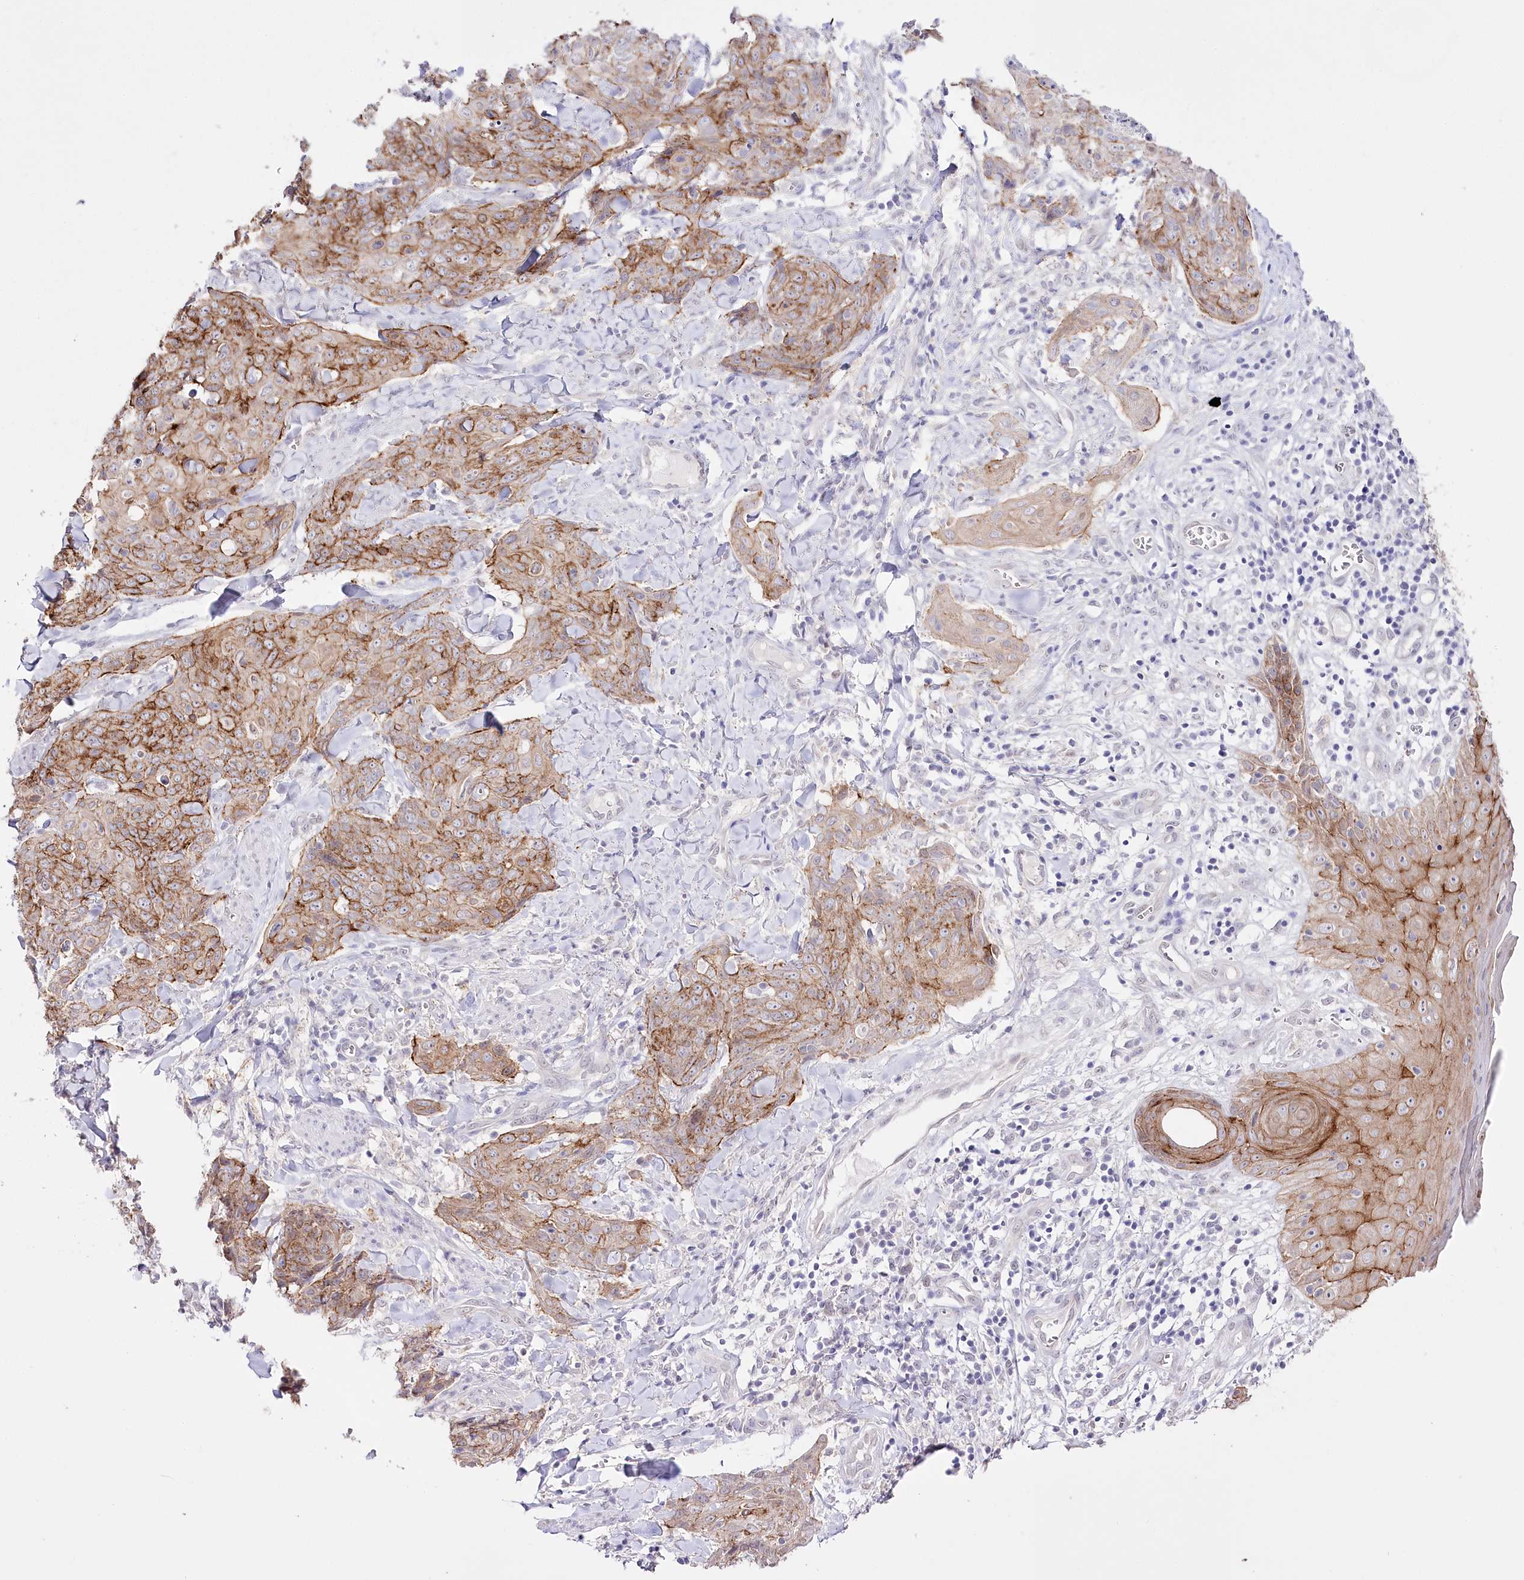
{"staining": {"intensity": "moderate", "quantity": ">75%", "location": "cytoplasmic/membranous"}, "tissue": "skin cancer", "cell_type": "Tumor cells", "image_type": "cancer", "snomed": [{"axis": "morphology", "description": "Squamous cell carcinoma, NOS"}, {"axis": "topography", "description": "Skin"}, {"axis": "topography", "description": "Vulva"}], "caption": "Immunohistochemical staining of squamous cell carcinoma (skin) displays moderate cytoplasmic/membranous protein staining in about >75% of tumor cells.", "gene": "SLC39A10", "patient": {"sex": "female", "age": 85}}